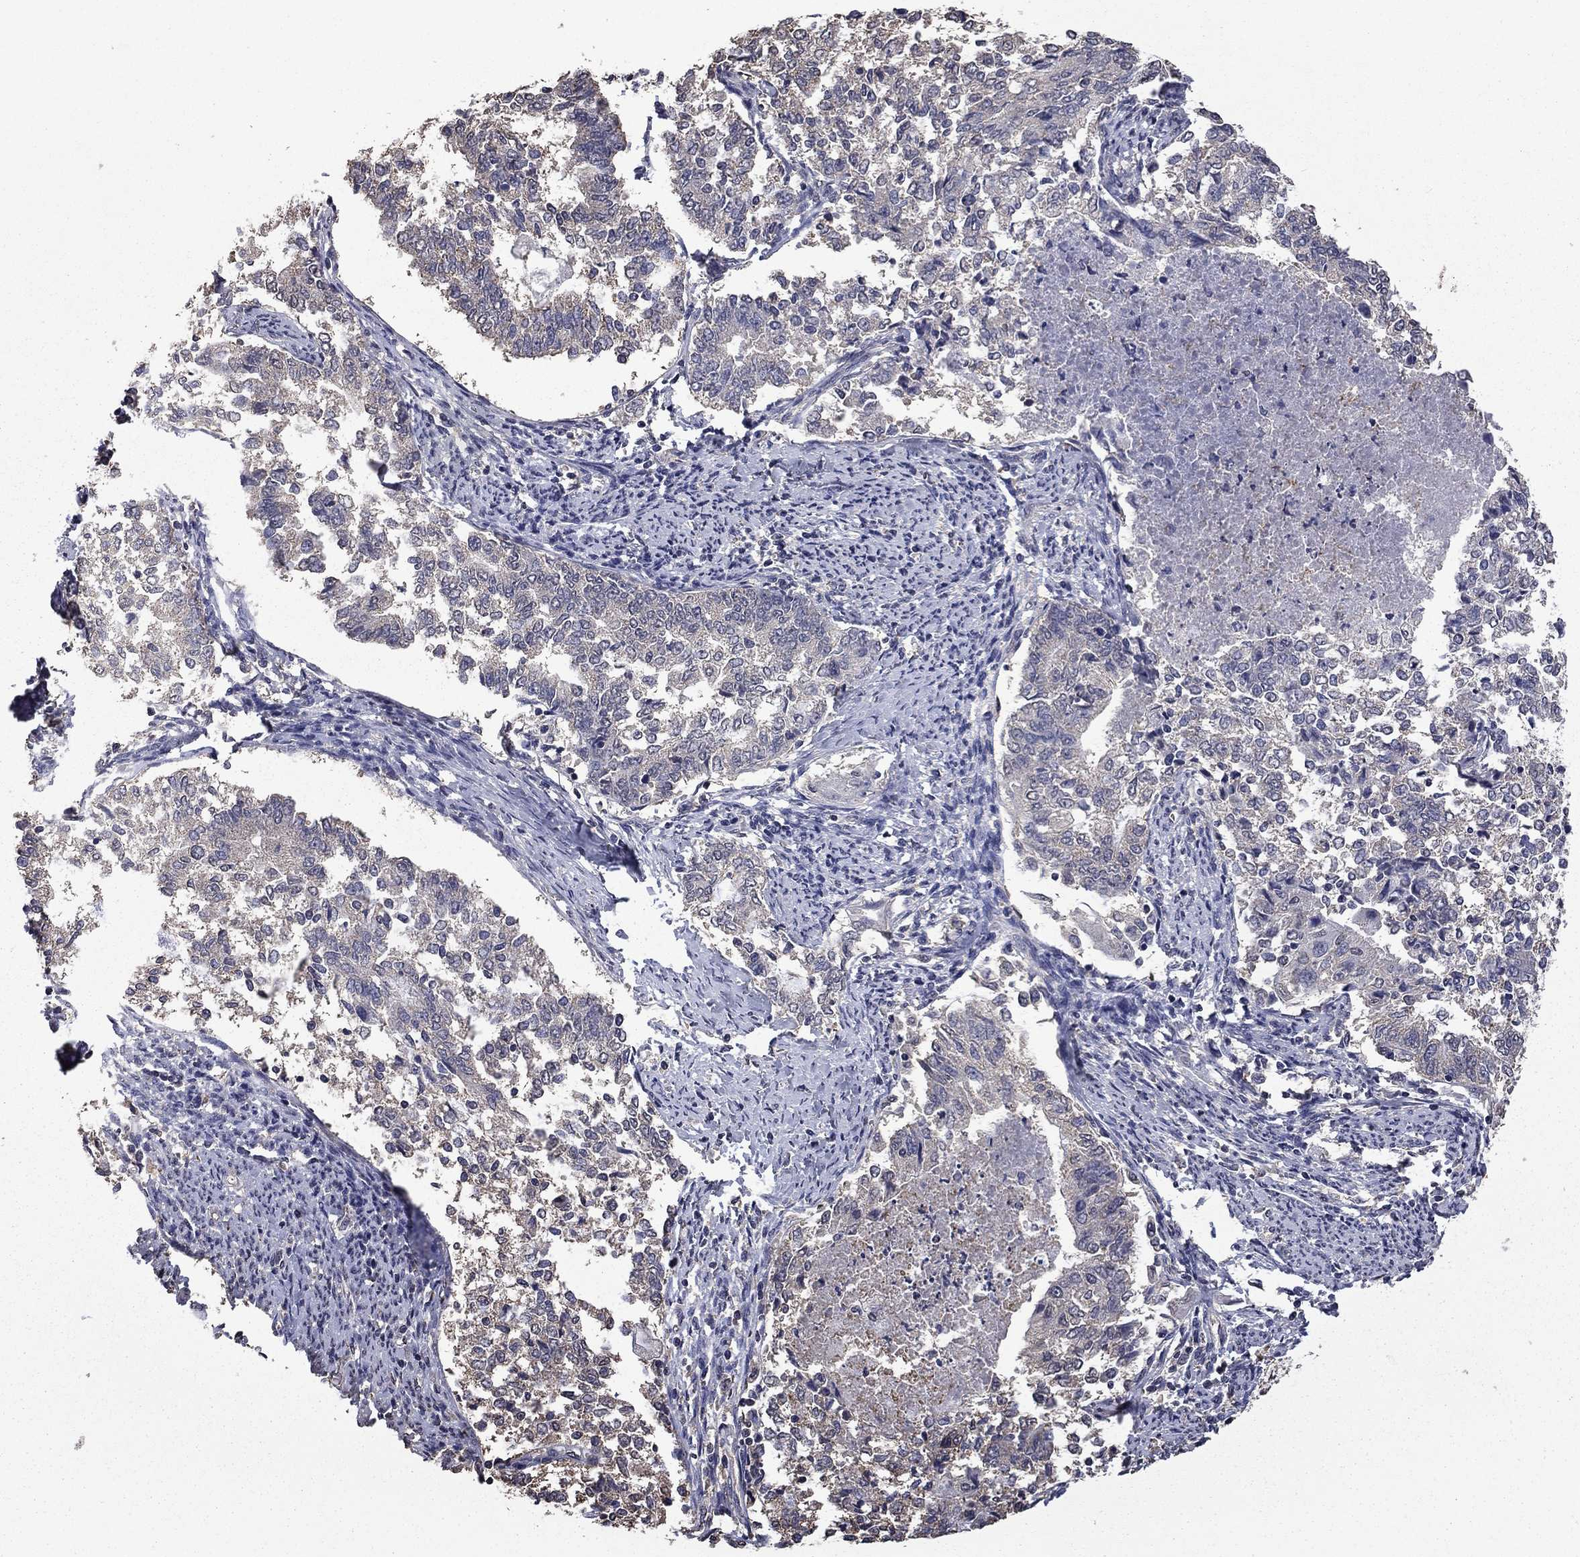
{"staining": {"intensity": "negative", "quantity": "none", "location": "none"}, "tissue": "endometrial cancer", "cell_type": "Tumor cells", "image_type": "cancer", "snomed": [{"axis": "morphology", "description": "Adenocarcinoma, NOS"}, {"axis": "topography", "description": "Endometrium"}], "caption": "A photomicrograph of human adenocarcinoma (endometrial) is negative for staining in tumor cells.", "gene": "MFAP3L", "patient": {"sex": "female", "age": 65}}